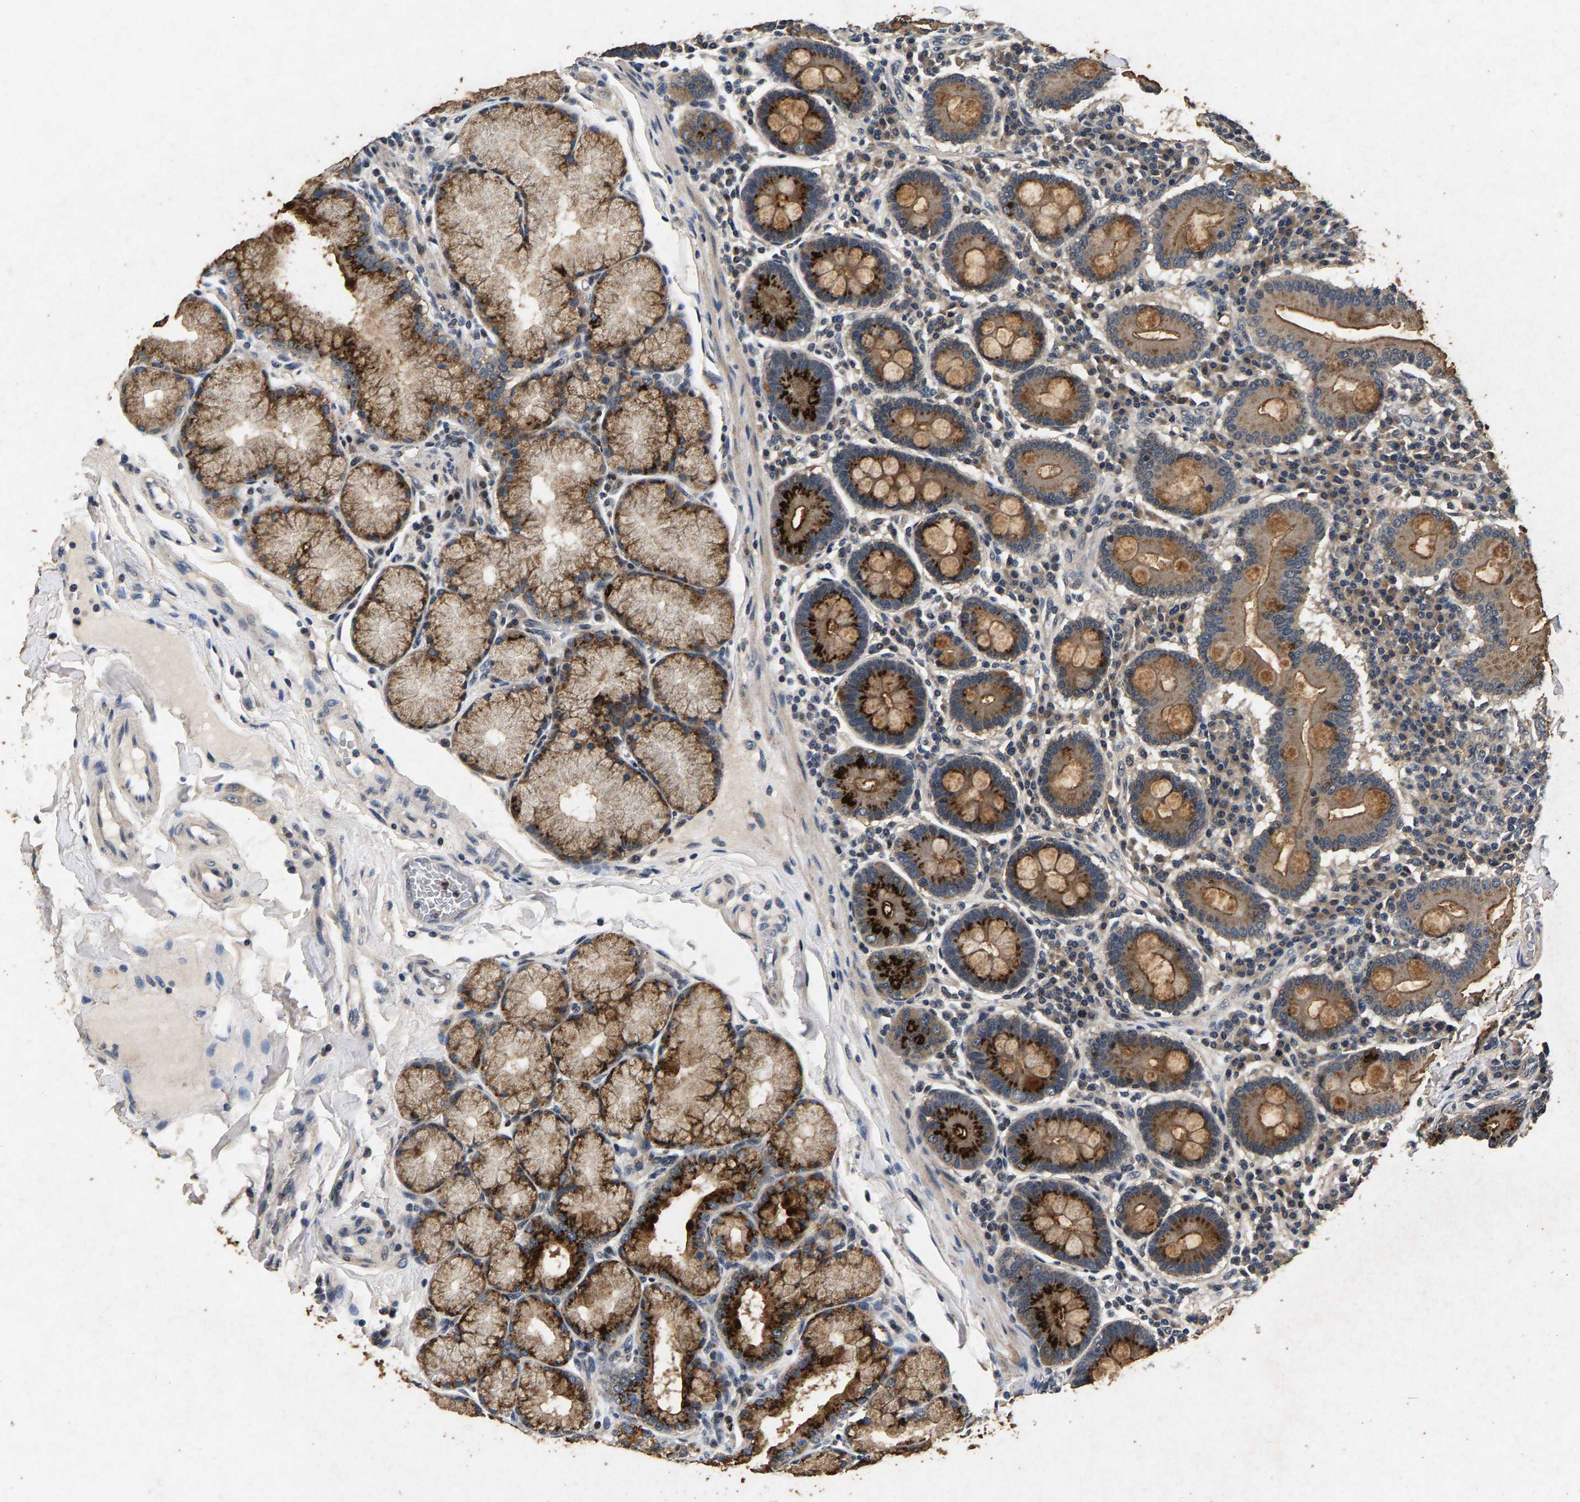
{"staining": {"intensity": "strong", "quantity": "25%-75%", "location": "cytoplasmic/membranous"}, "tissue": "duodenum", "cell_type": "Glandular cells", "image_type": "normal", "snomed": [{"axis": "morphology", "description": "Normal tissue, NOS"}, {"axis": "topography", "description": "Duodenum"}], "caption": "Duodenum stained with immunohistochemistry demonstrates strong cytoplasmic/membranous positivity in about 25%-75% of glandular cells.", "gene": "PPP1CC", "patient": {"sex": "male", "age": 50}}